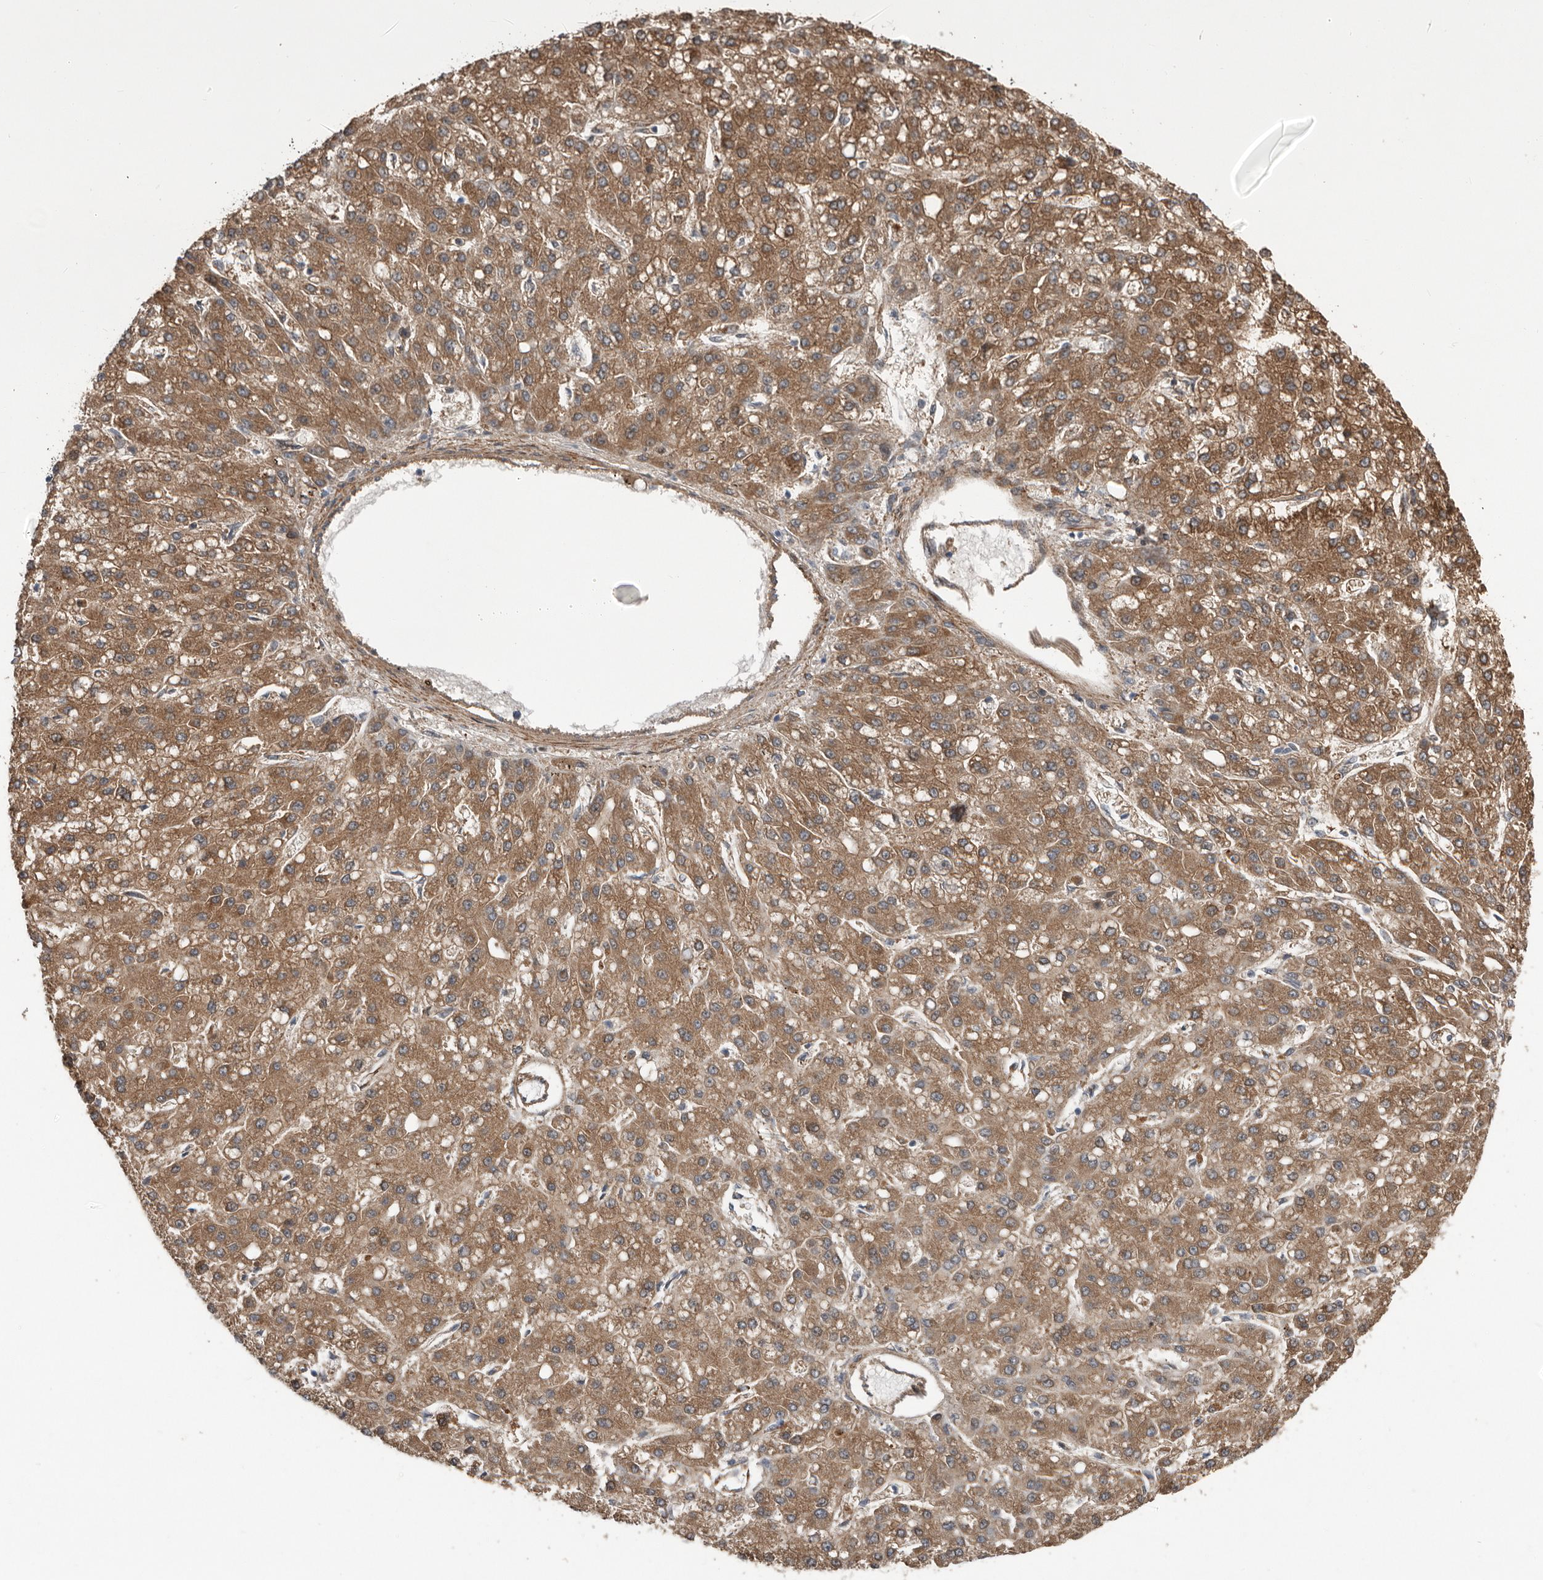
{"staining": {"intensity": "moderate", "quantity": ">75%", "location": "cytoplasmic/membranous"}, "tissue": "liver cancer", "cell_type": "Tumor cells", "image_type": "cancer", "snomed": [{"axis": "morphology", "description": "Carcinoma, Hepatocellular, NOS"}, {"axis": "topography", "description": "Liver"}], "caption": "DAB (3,3'-diaminobenzidine) immunohistochemical staining of human hepatocellular carcinoma (liver) demonstrates moderate cytoplasmic/membranous protein staining in about >75% of tumor cells.", "gene": "RANBP17", "patient": {"sex": "male", "age": 67}}